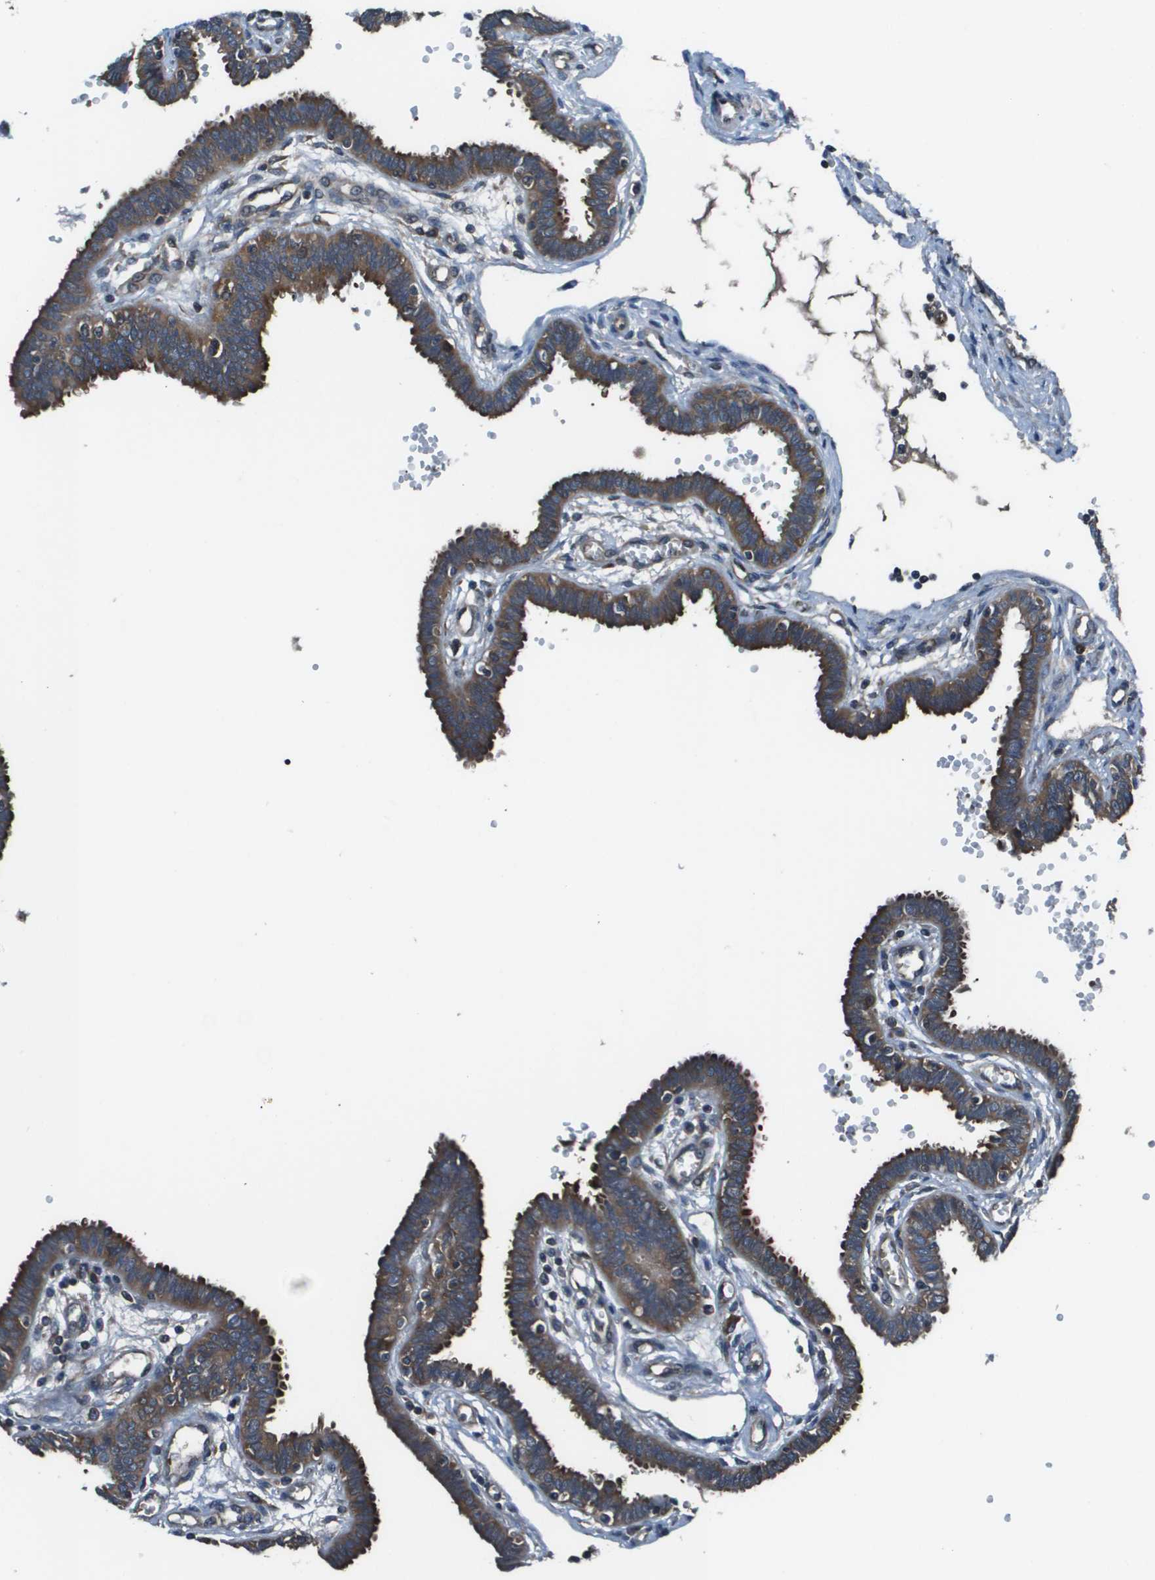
{"staining": {"intensity": "strong", "quantity": ">75%", "location": "cytoplasmic/membranous"}, "tissue": "fallopian tube", "cell_type": "Glandular cells", "image_type": "normal", "snomed": [{"axis": "morphology", "description": "Normal tissue, NOS"}, {"axis": "topography", "description": "Fallopian tube"}], "caption": "DAB (3,3'-diaminobenzidine) immunohistochemical staining of benign human fallopian tube reveals strong cytoplasmic/membranous protein staining in about >75% of glandular cells.", "gene": "EIF3B", "patient": {"sex": "female", "age": 32}}